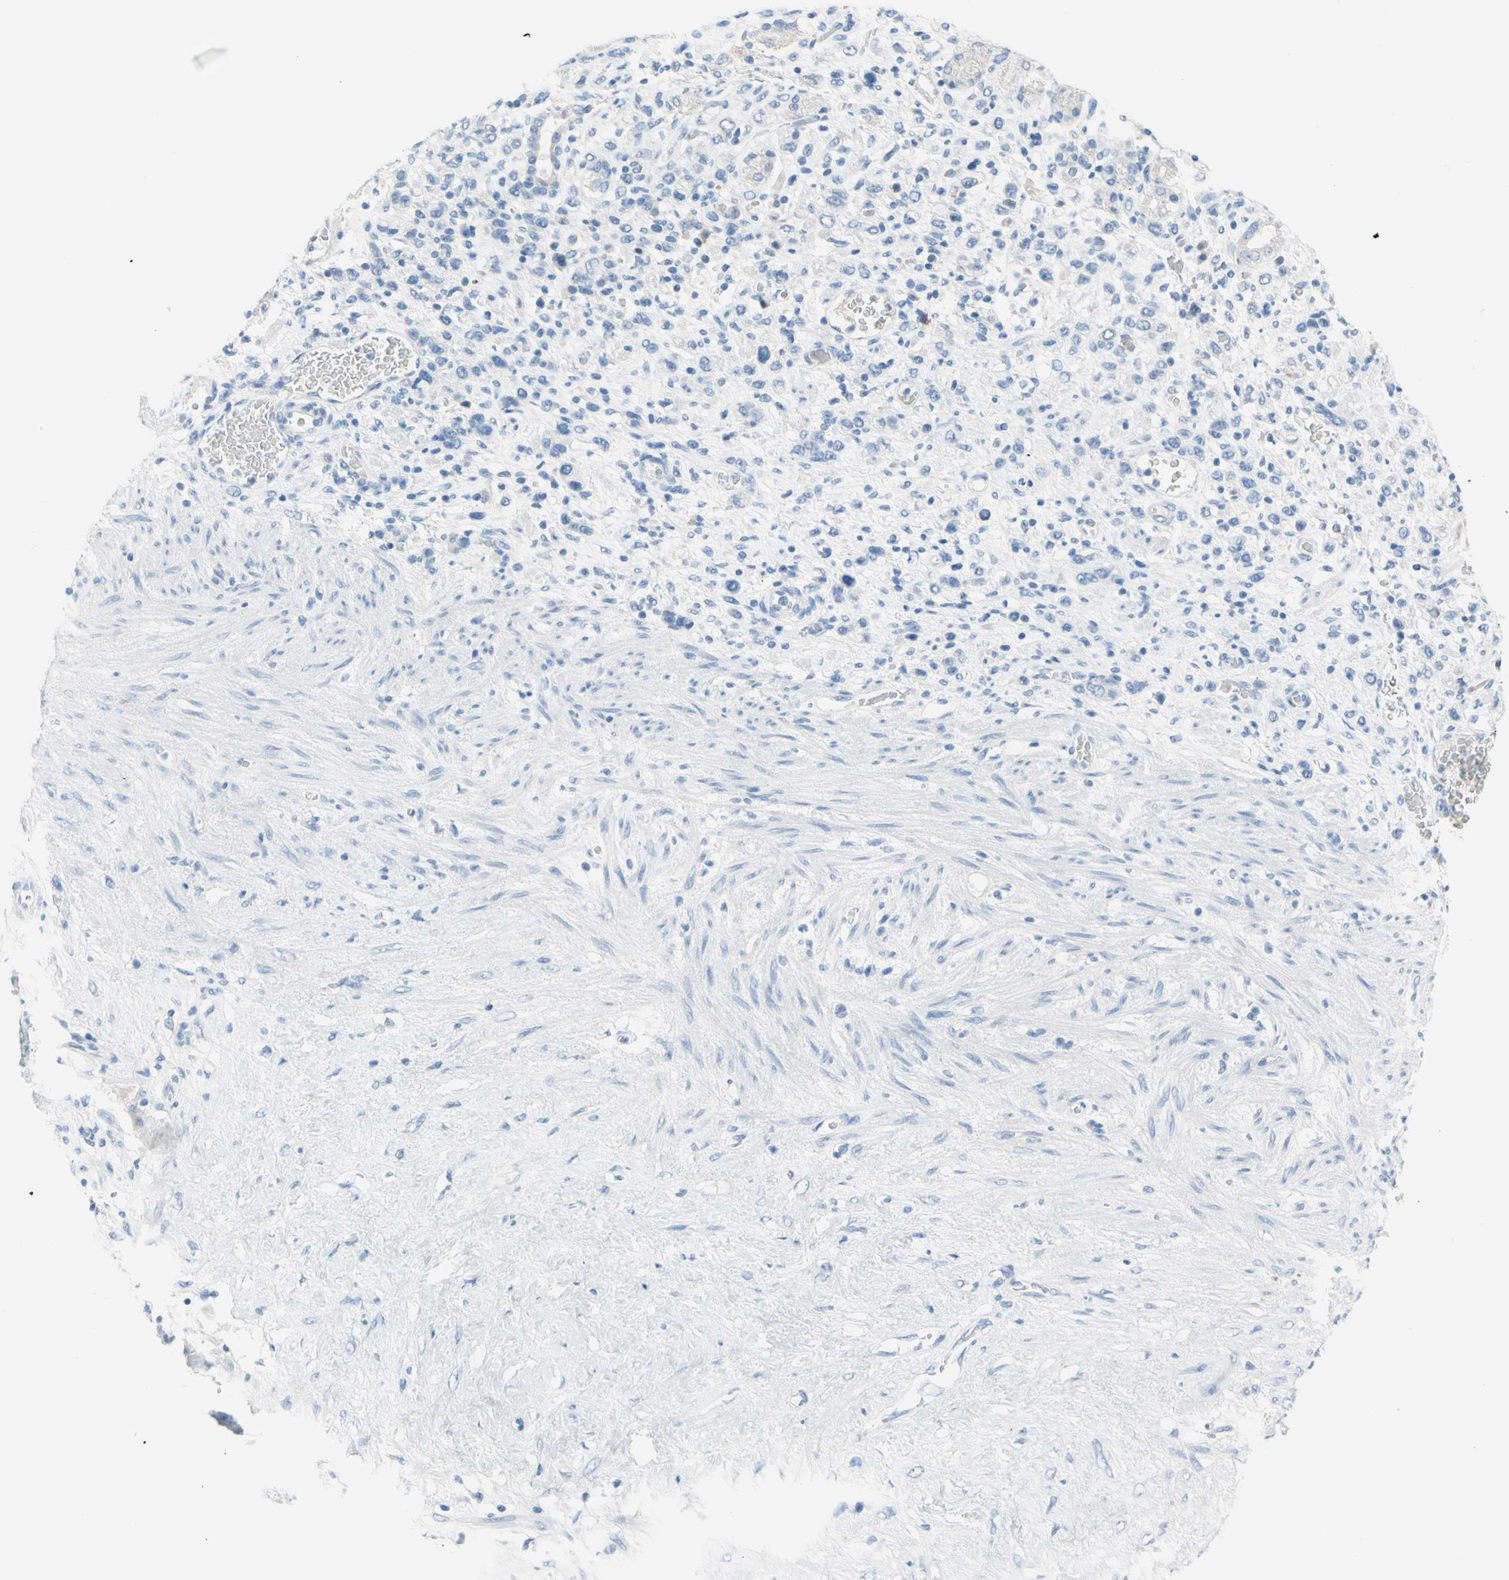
{"staining": {"intensity": "negative", "quantity": "none", "location": "none"}, "tissue": "stomach cancer", "cell_type": "Tumor cells", "image_type": "cancer", "snomed": [{"axis": "morphology", "description": "Adenocarcinoma, NOS"}, {"axis": "morphology", "description": "Adenocarcinoma, High grade"}, {"axis": "topography", "description": "Stomach, upper"}, {"axis": "topography", "description": "Stomach, lower"}], "caption": "Immunohistochemistry (IHC) histopathology image of human stomach cancer (high-grade adenocarcinoma) stained for a protein (brown), which demonstrates no positivity in tumor cells. (Stains: DAB (3,3'-diaminobenzidine) immunohistochemistry (IHC) with hematoxylin counter stain, Microscopy: brightfield microscopy at high magnification).", "gene": "DCT", "patient": {"sex": "female", "age": 65}}